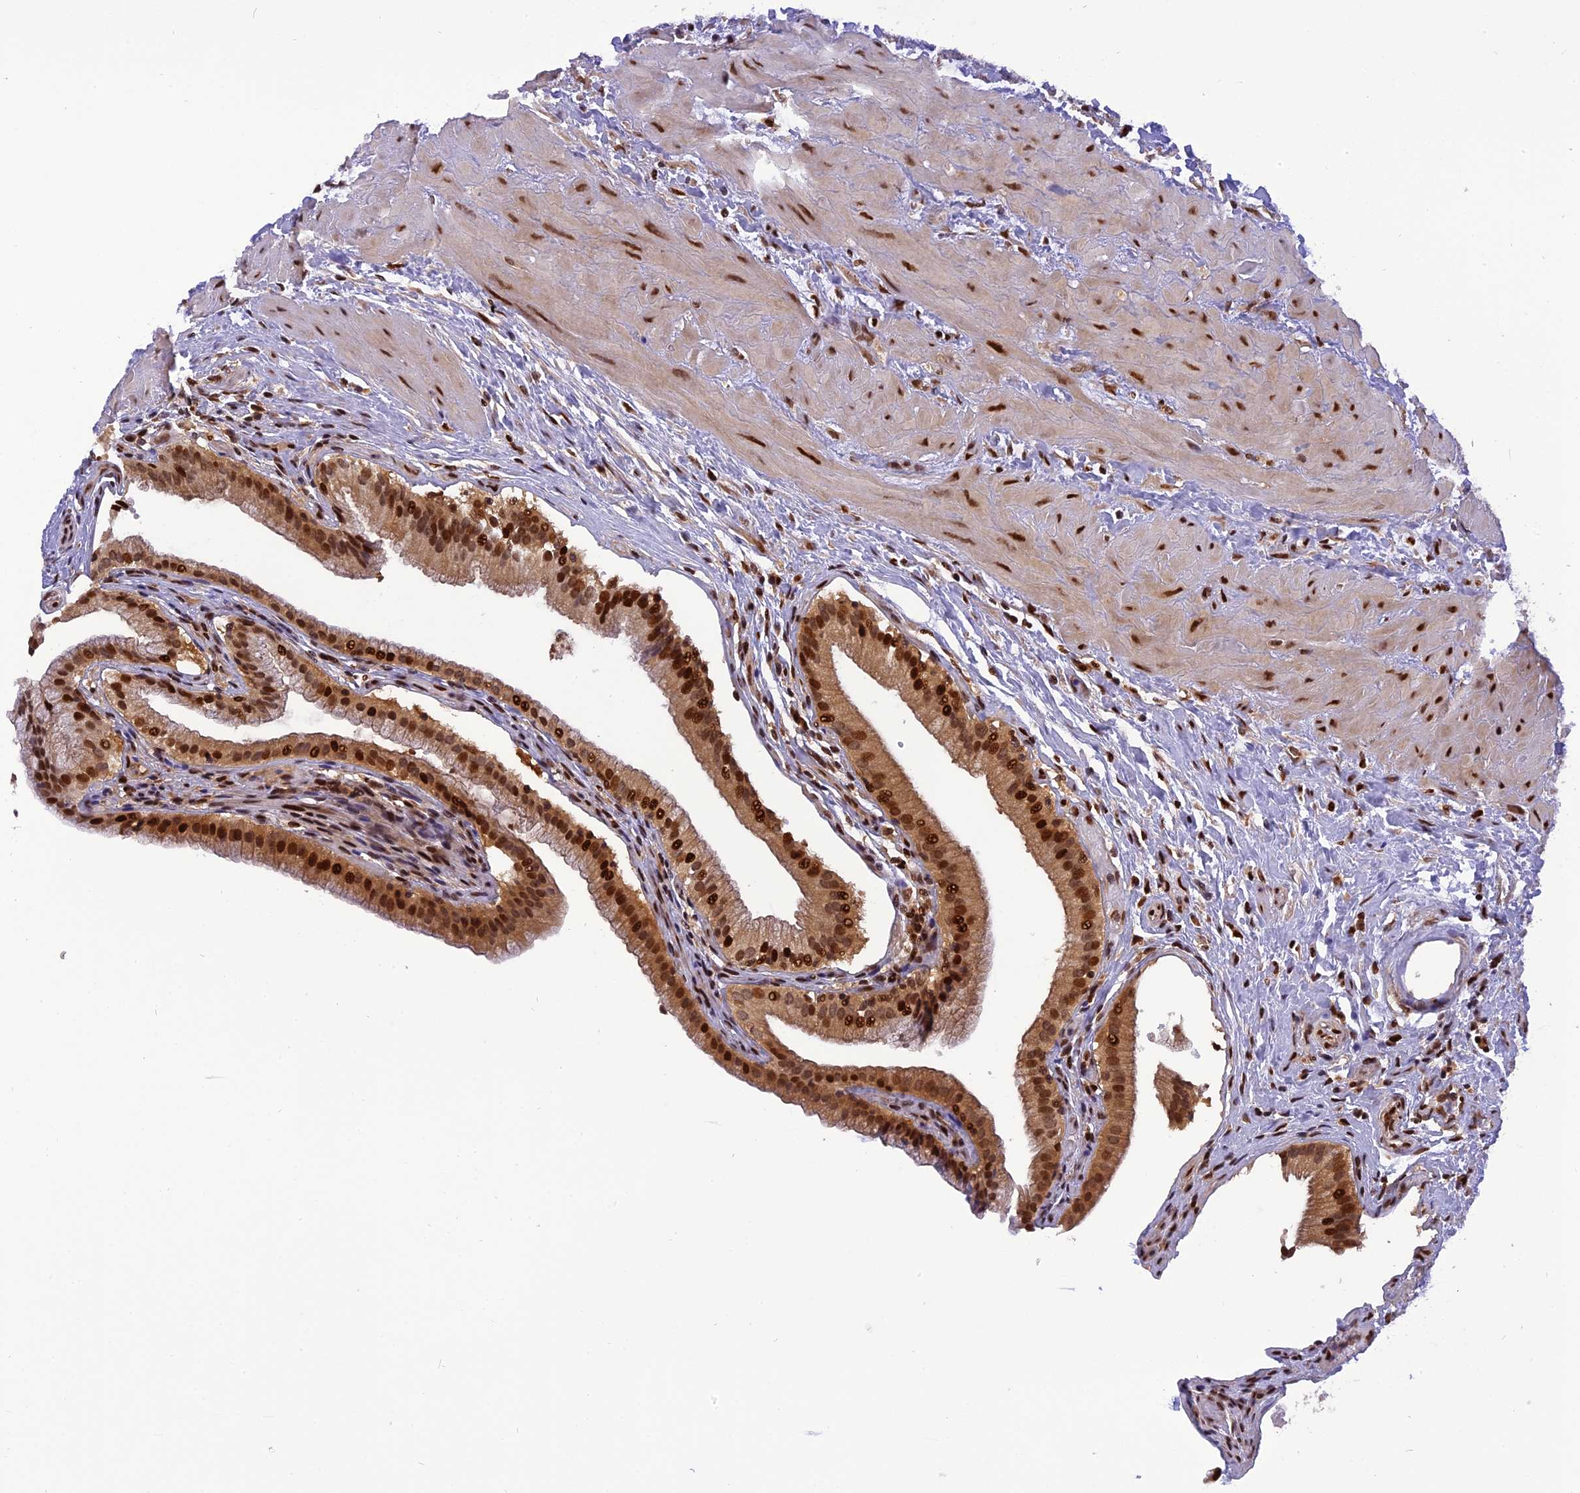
{"staining": {"intensity": "strong", "quantity": ">75%", "location": "cytoplasmic/membranous,nuclear"}, "tissue": "gallbladder", "cell_type": "Glandular cells", "image_type": "normal", "snomed": [{"axis": "morphology", "description": "Normal tissue, NOS"}, {"axis": "topography", "description": "Gallbladder"}], "caption": "A brown stain highlights strong cytoplasmic/membranous,nuclear staining of a protein in glandular cells of benign human gallbladder.", "gene": "RABGGTA", "patient": {"sex": "male", "age": 24}}